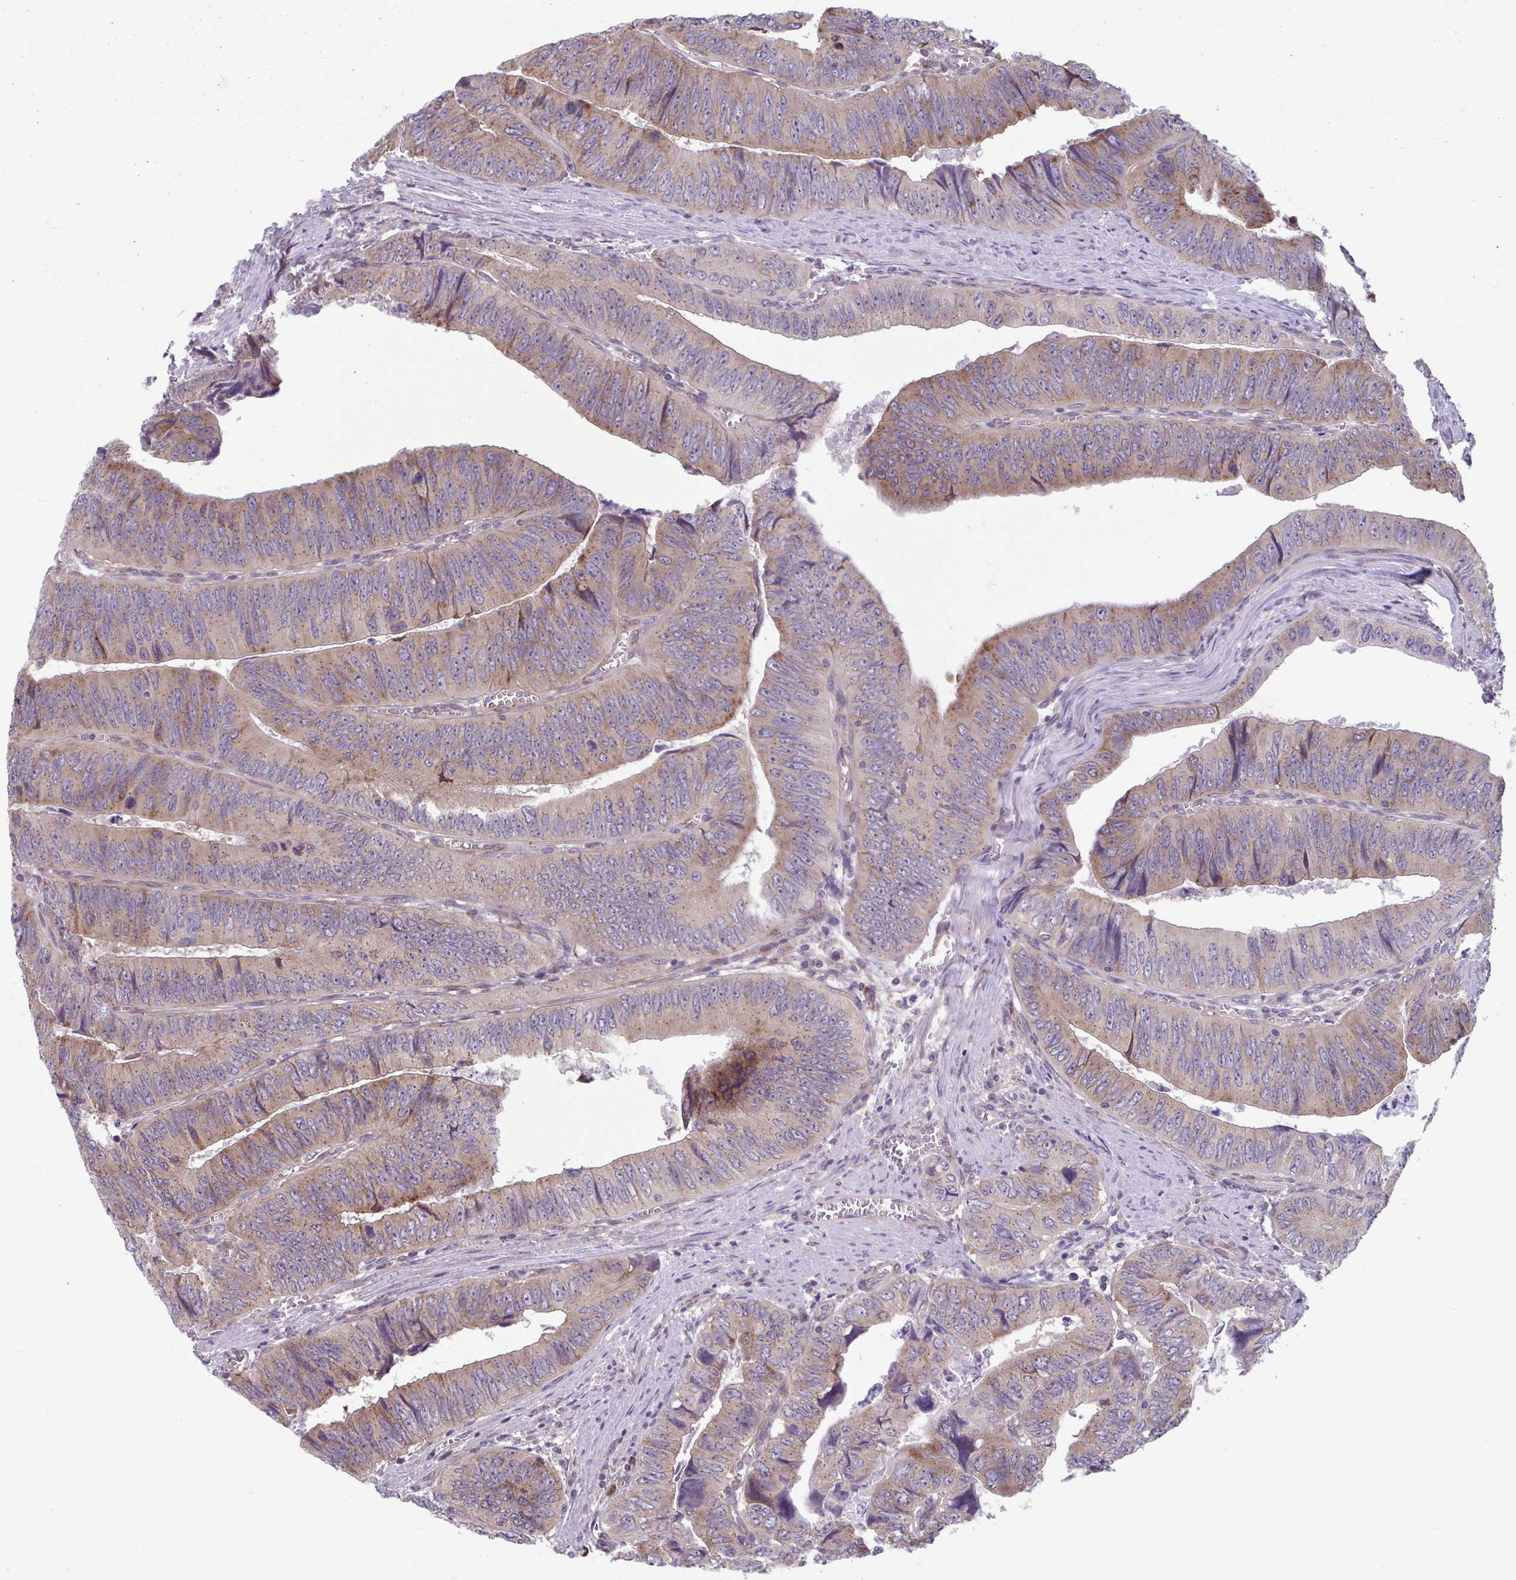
{"staining": {"intensity": "weak", "quantity": "25%-75%", "location": "cytoplasmic/membranous"}, "tissue": "colorectal cancer", "cell_type": "Tumor cells", "image_type": "cancer", "snomed": [{"axis": "morphology", "description": "Adenocarcinoma, NOS"}, {"axis": "topography", "description": "Colon"}], "caption": "Adenocarcinoma (colorectal) stained with a brown dye shows weak cytoplasmic/membranous positive staining in approximately 25%-75% of tumor cells.", "gene": "TMEM108", "patient": {"sex": "female", "age": 84}}